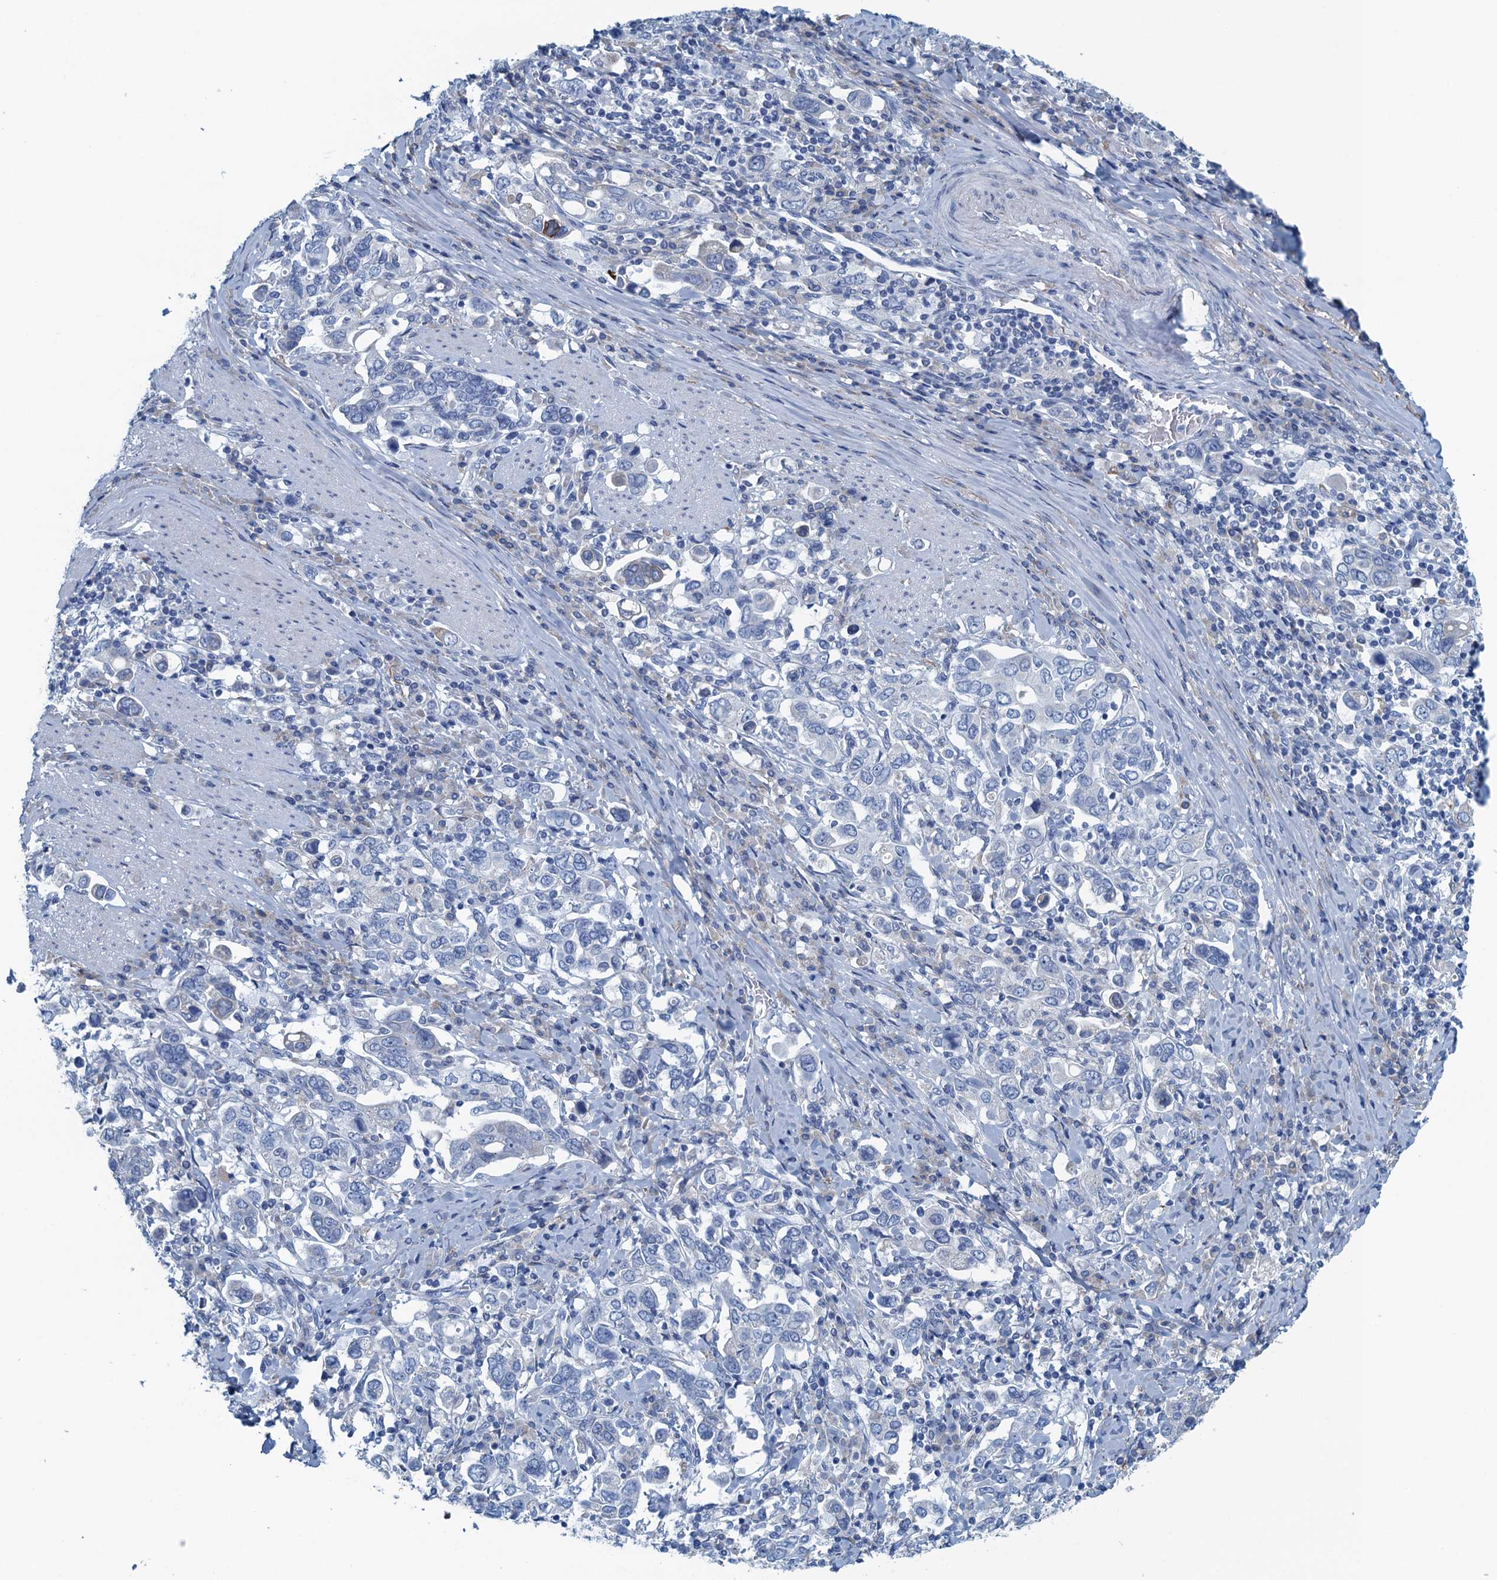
{"staining": {"intensity": "negative", "quantity": "none", "location": "none"}, "tissue": "stomach cancer", "cell_type": "Tumor cells", "image_type": "cancer", "snomed": [{"axis": "morphology", "description": "Adenocarcinoma, NOS"}, {"axis": "topography", "description": "Stomach, upper"}], "caption": "DAB immunohistochemical staining of stomach adenocarcinoma displays no significant positivity in tumor cells.", "gene": "C10orf88", "patient": {"sex": "male", "age": 62}}